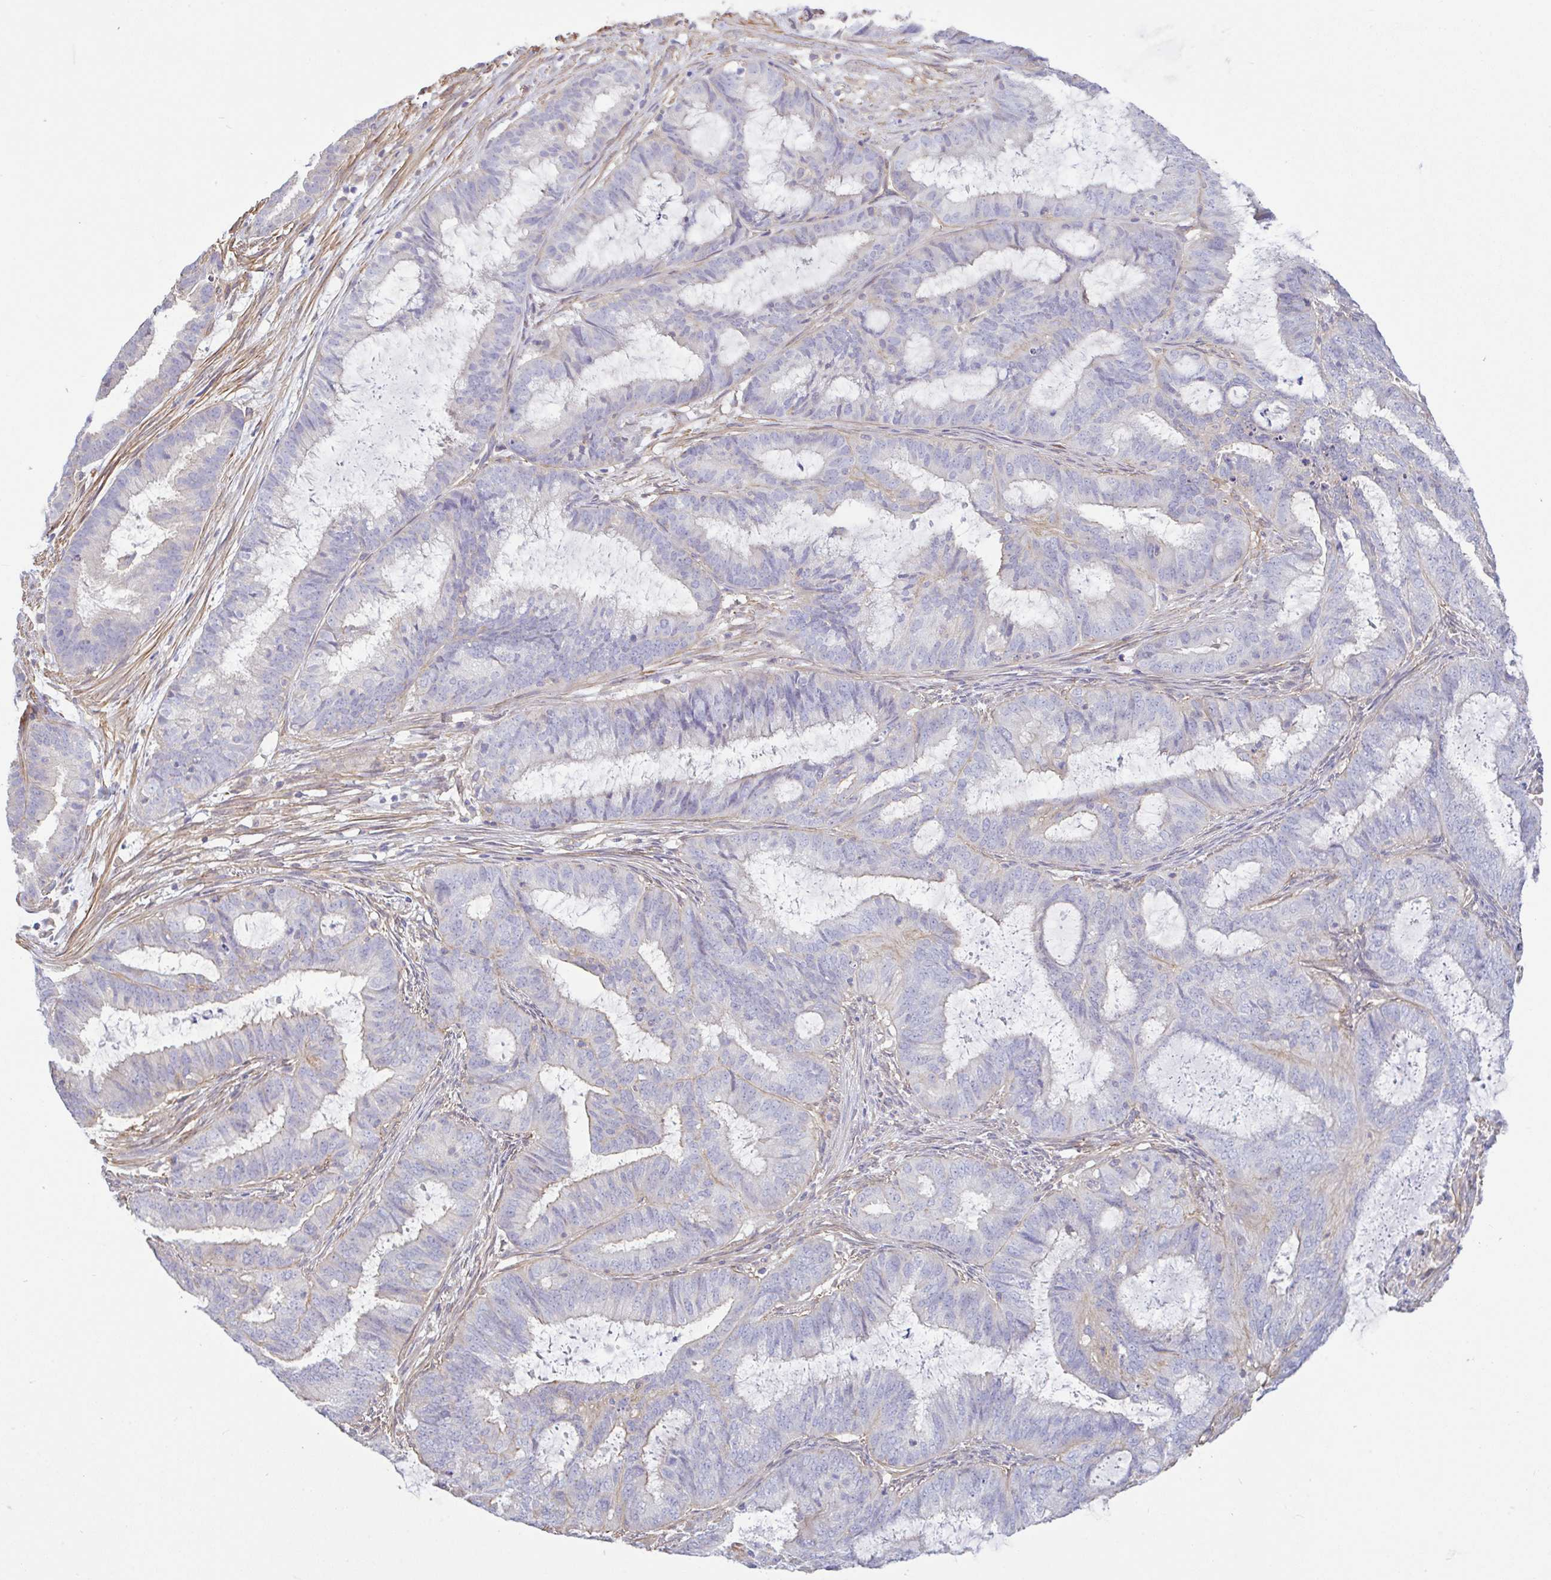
{"staining": {"intensity": "negative", "quantity": "none", "location": "none"}, "tissue": "endometrial cancer", "cell_type": "Tumor cells", "image_type": "cancer", "snomed": [{"axis": "morphology", "description": "Adenocarcinoma, NOS"}, {"axis": "topography", "description": "Endometrium"}], "caption": "Tumor cells are negative for protein expression in human endometrial cancer (adenocarcinoma).", "gene": "PLCD4", "patient": {"sex": "female", "age": 51}}